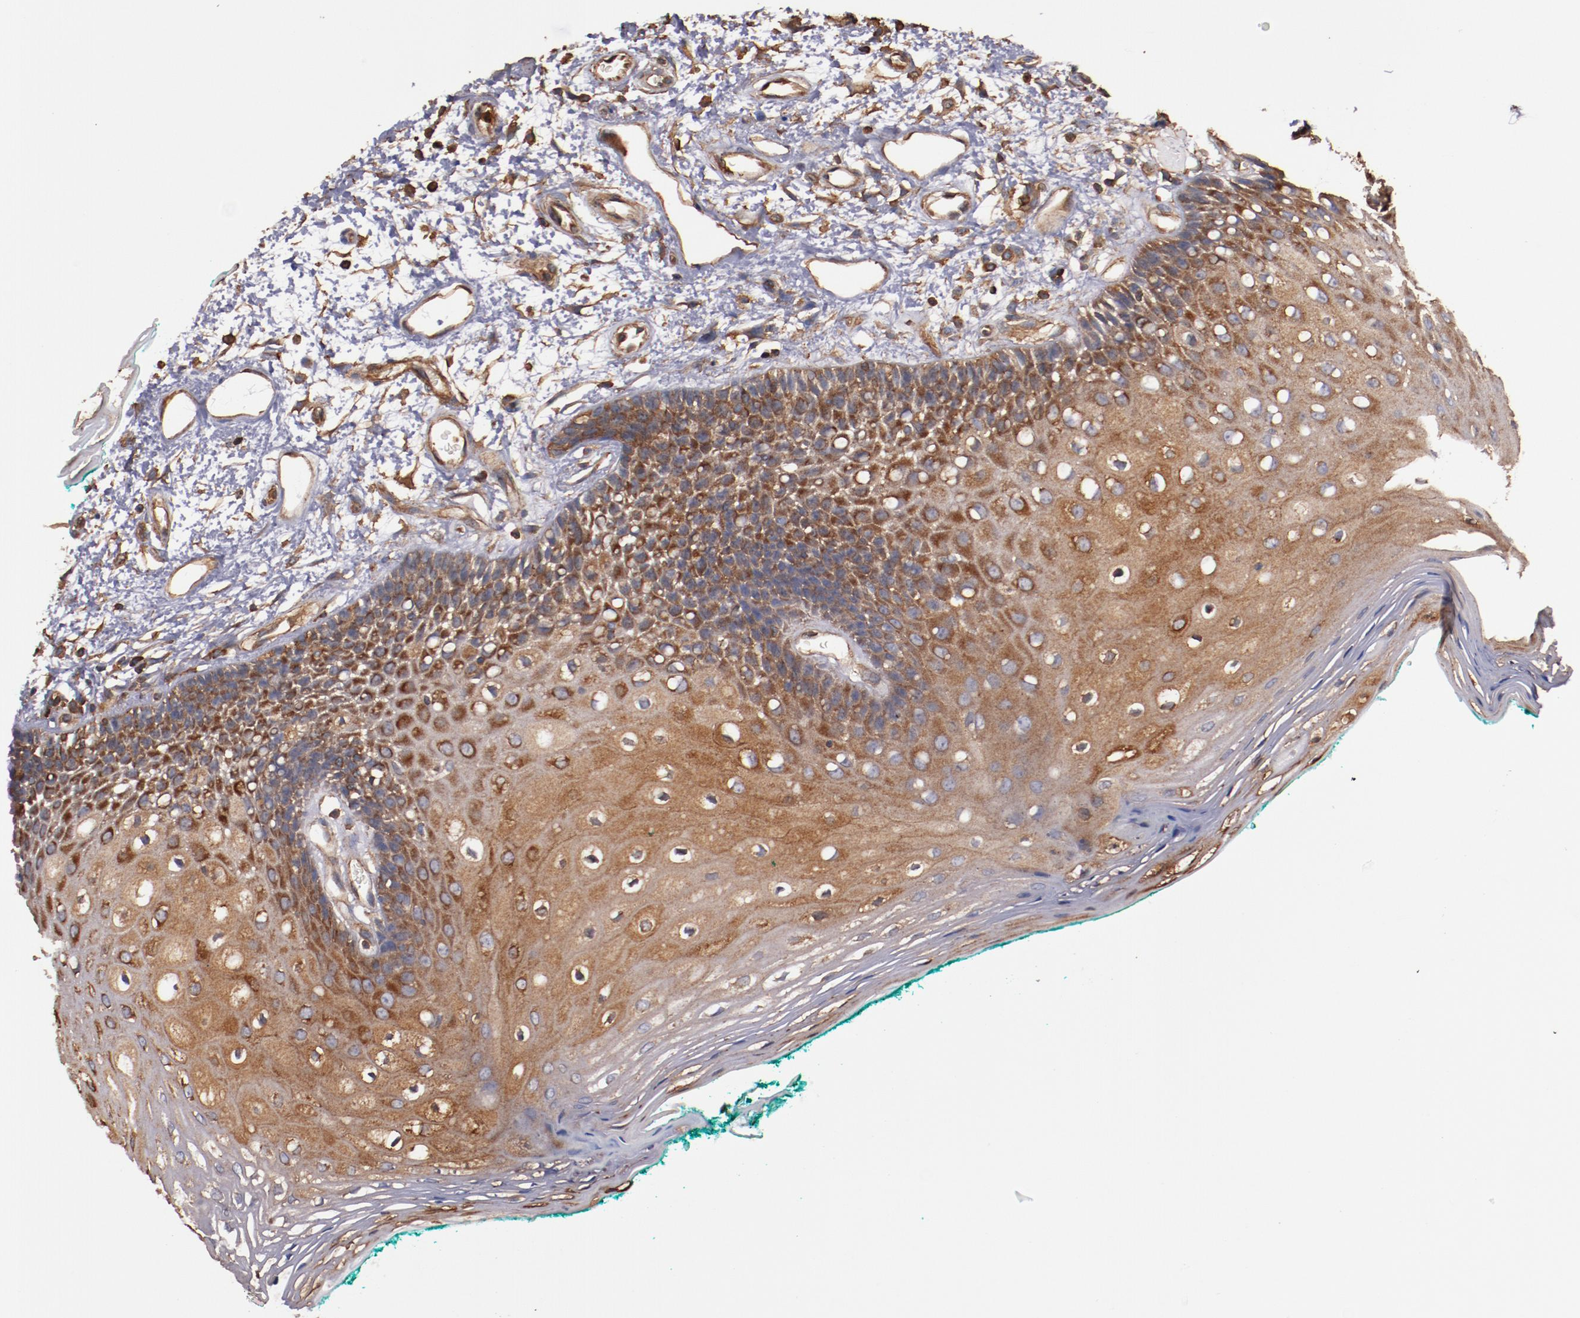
{"staining": {"intensity": "strong", "quantity": ">75%", "location": "cytoplasmic/membranous"}, "tissue": "oral mucosa", "cell_type": "Squamous epithelial cells", "image_type": "normal", "snomed": [{"axis": "morphology", "description": "Normal tissue, NOS"}, {"axis": "morphology", "description": "Squamous cell carcinoma, NOS"}, {"axis": "topography", "description": "Skeletal muscle"}, {"axis": "topography", "description": "Oral tissue"}, {"axis": "topography", "description": "Head-Neck"}], "caption": "Oral mucosa stained for a protein (brown) shows strong cytoplasmic/membranous positive expression in approximately >75% of squamous epithelial cells.", "gene": "TMOD3", "patient": {"sex": "female", "age": 84}}